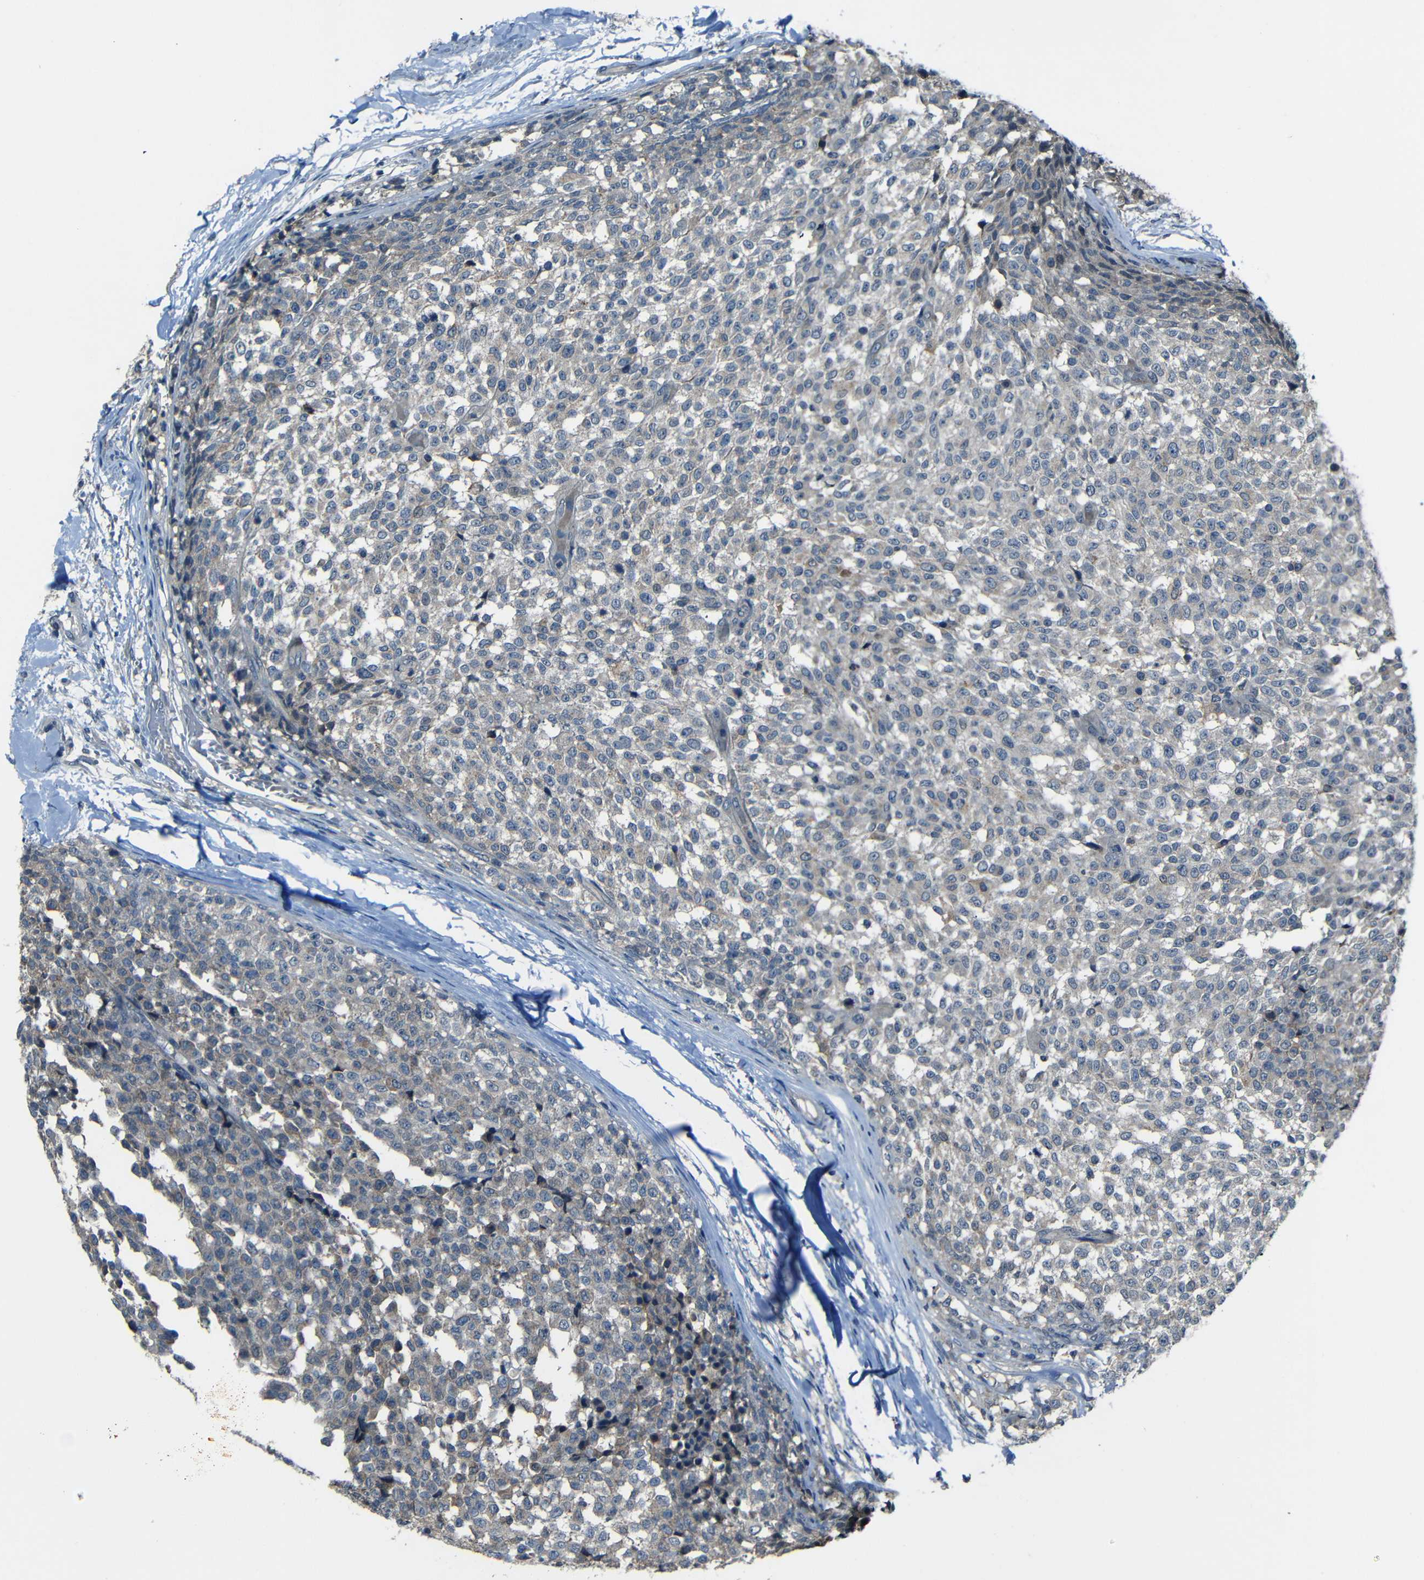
{"staining": {"intensity": "negative", "quantity": "none", "location": "none"}, "tissue": "testis cancer", "cell_type": "Tumor cells", "image_type": "cancer", "snomed": [{"axis": "morphology", "description": "Seminoma, NOS"}, {"axis": "topography", "description": "Testis"}], "caption": "This is an IHC photomicrograph of testis cancer. There is no positivity in tumor cells.", "gene": "SLA", "patient": {"sex": "male", "age": 59}}